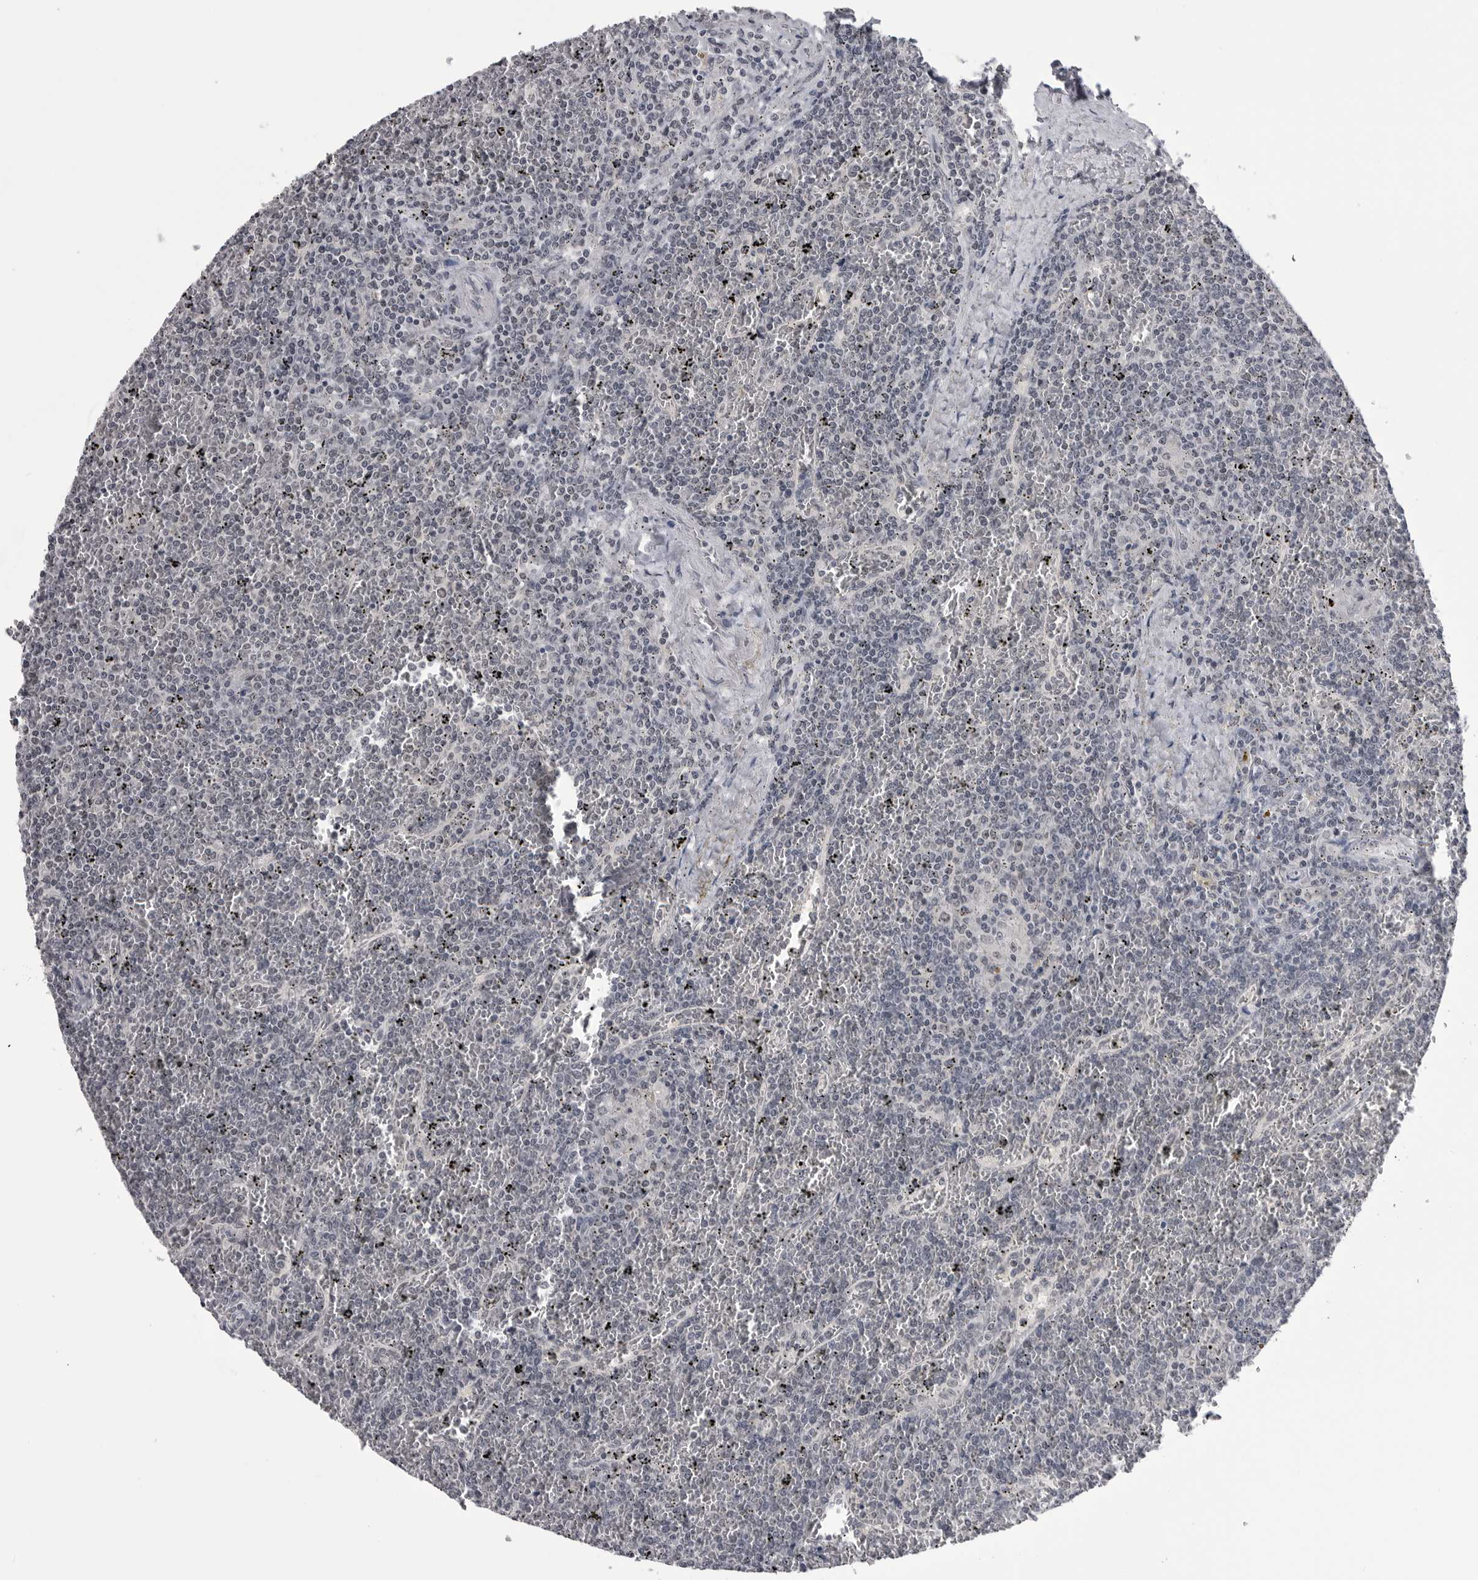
{"staining": {"intensity": "negative", "quantity": "none", "location": "none"}, "tissue": "lymphoma", "cell_type": "Tumor cells", "image_type": "cancer", "snomed": [{"axis": "morphology", "description": "Malignant lymphoma, non-Hodgkin's type, Low grade"}, {"axis": "topography", "description": "Spleen"}], "caption": "There is no significant expression in tumor cells of malignant lymphoma, non-Hodgkin's type (low-grade). Nuclei are stained in blue.", "gene": "DLG2", "patient": {"sex": "female", "age": 19}}